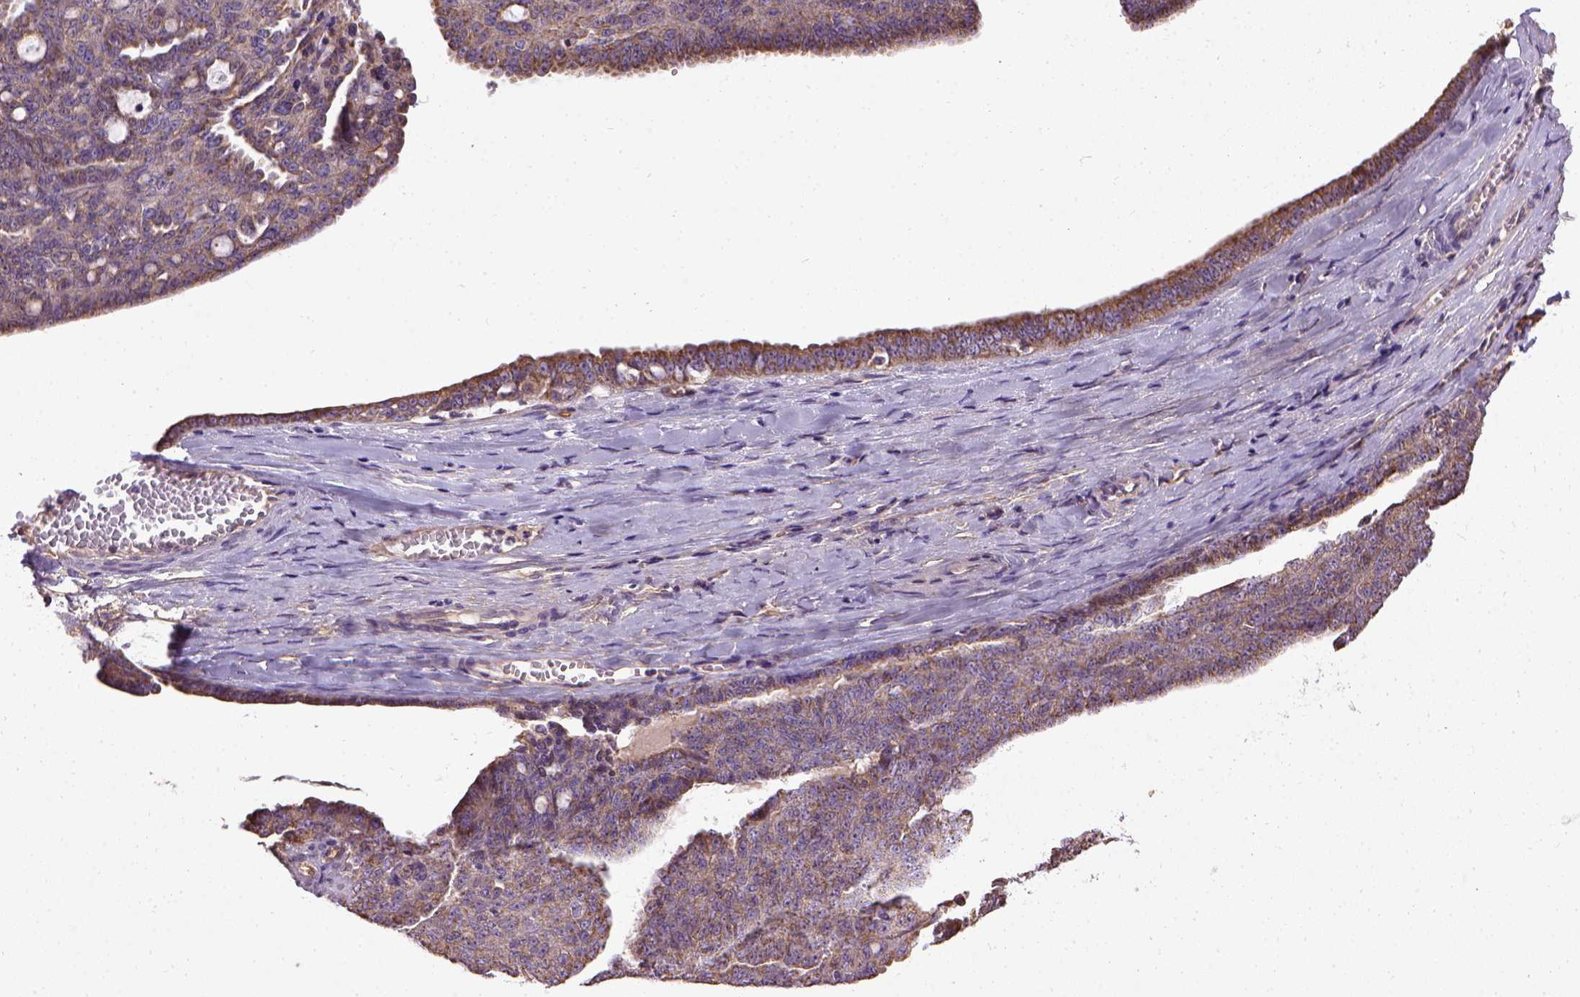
{"staining": {"intensity": "weak", "quantity": ">75%", "location": "cytoplasmic/membranous"}, "tissue": "ovarian cancer", "cell_type": "Tumor cells", "image_type": "cancer", "snomed": [{"axis": "morphology", "description": "Cystadenocarcinoma, serous, NOS"}, {"axis": "topography", "description": "Ovary"}], "caption": "The photomicrograph reveals immunohistochemical staining of ovarian cancer (serous cystadenocarcinoma). There is weak cytoplasmic/membranous expression is seen in approximately >75% of tumor cells.", "gene": "ENG", "patient": {"sex": "female", "age": 71}}